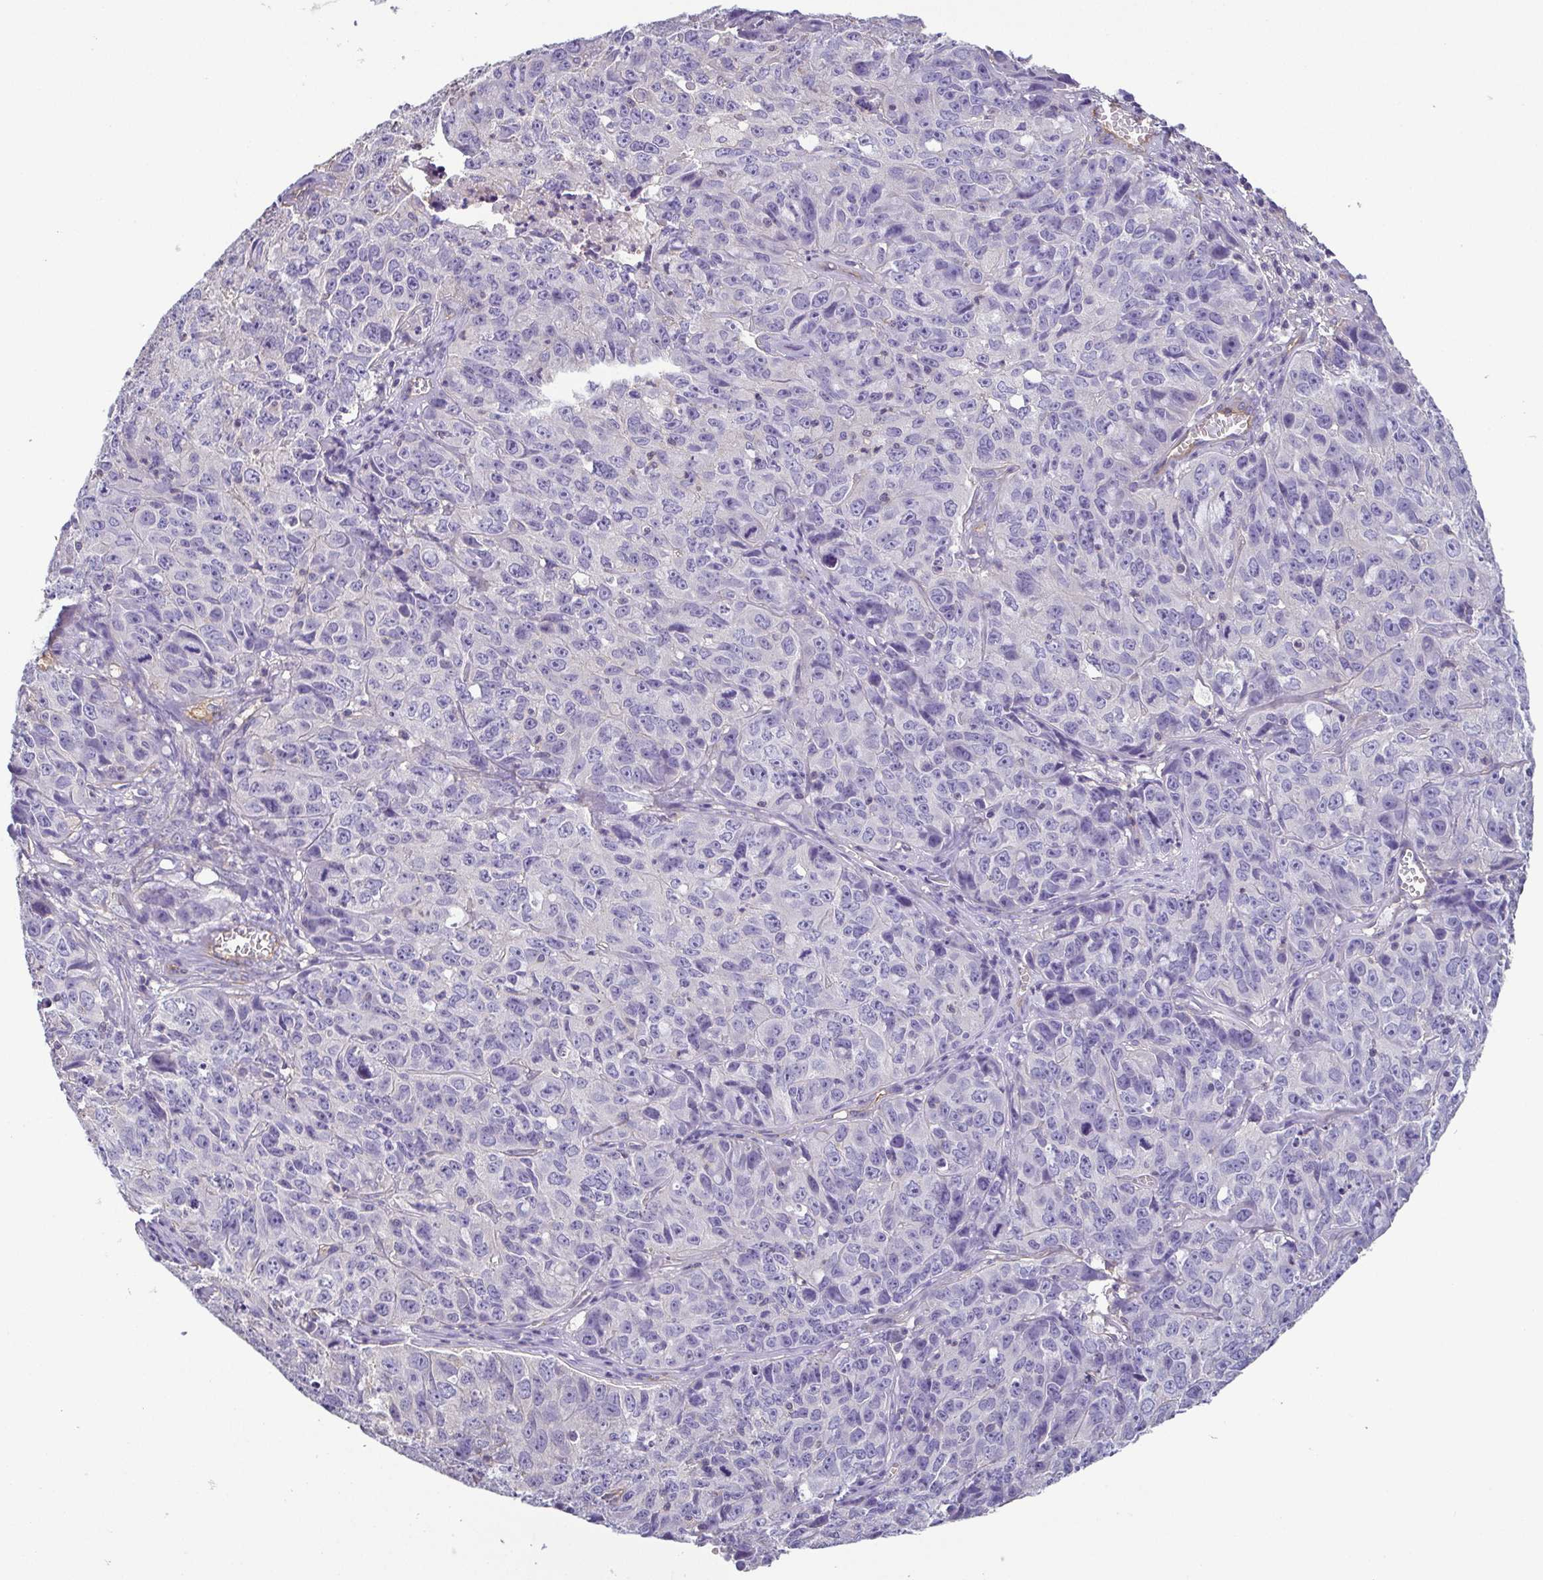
{"staining": {"intensity": "negative", "quantity": "none", "location": "none"}, "tissue": "cervical cancer", "cell_type": "Tumor cells", "image_type": "cancer", "snomed": [{"axis": "morphology", "description": "Squamous cell carcinoma, NOS"}, {"axis": "topography", "description": "Cervix"}], "caption": "DAB immunohistochemical staining of cervical cancer (squamous cell carcinoma) displays no significant positivity in tumor cells.", "gene": "MYL6", "patient": {"sex": "female", "age": 28}}